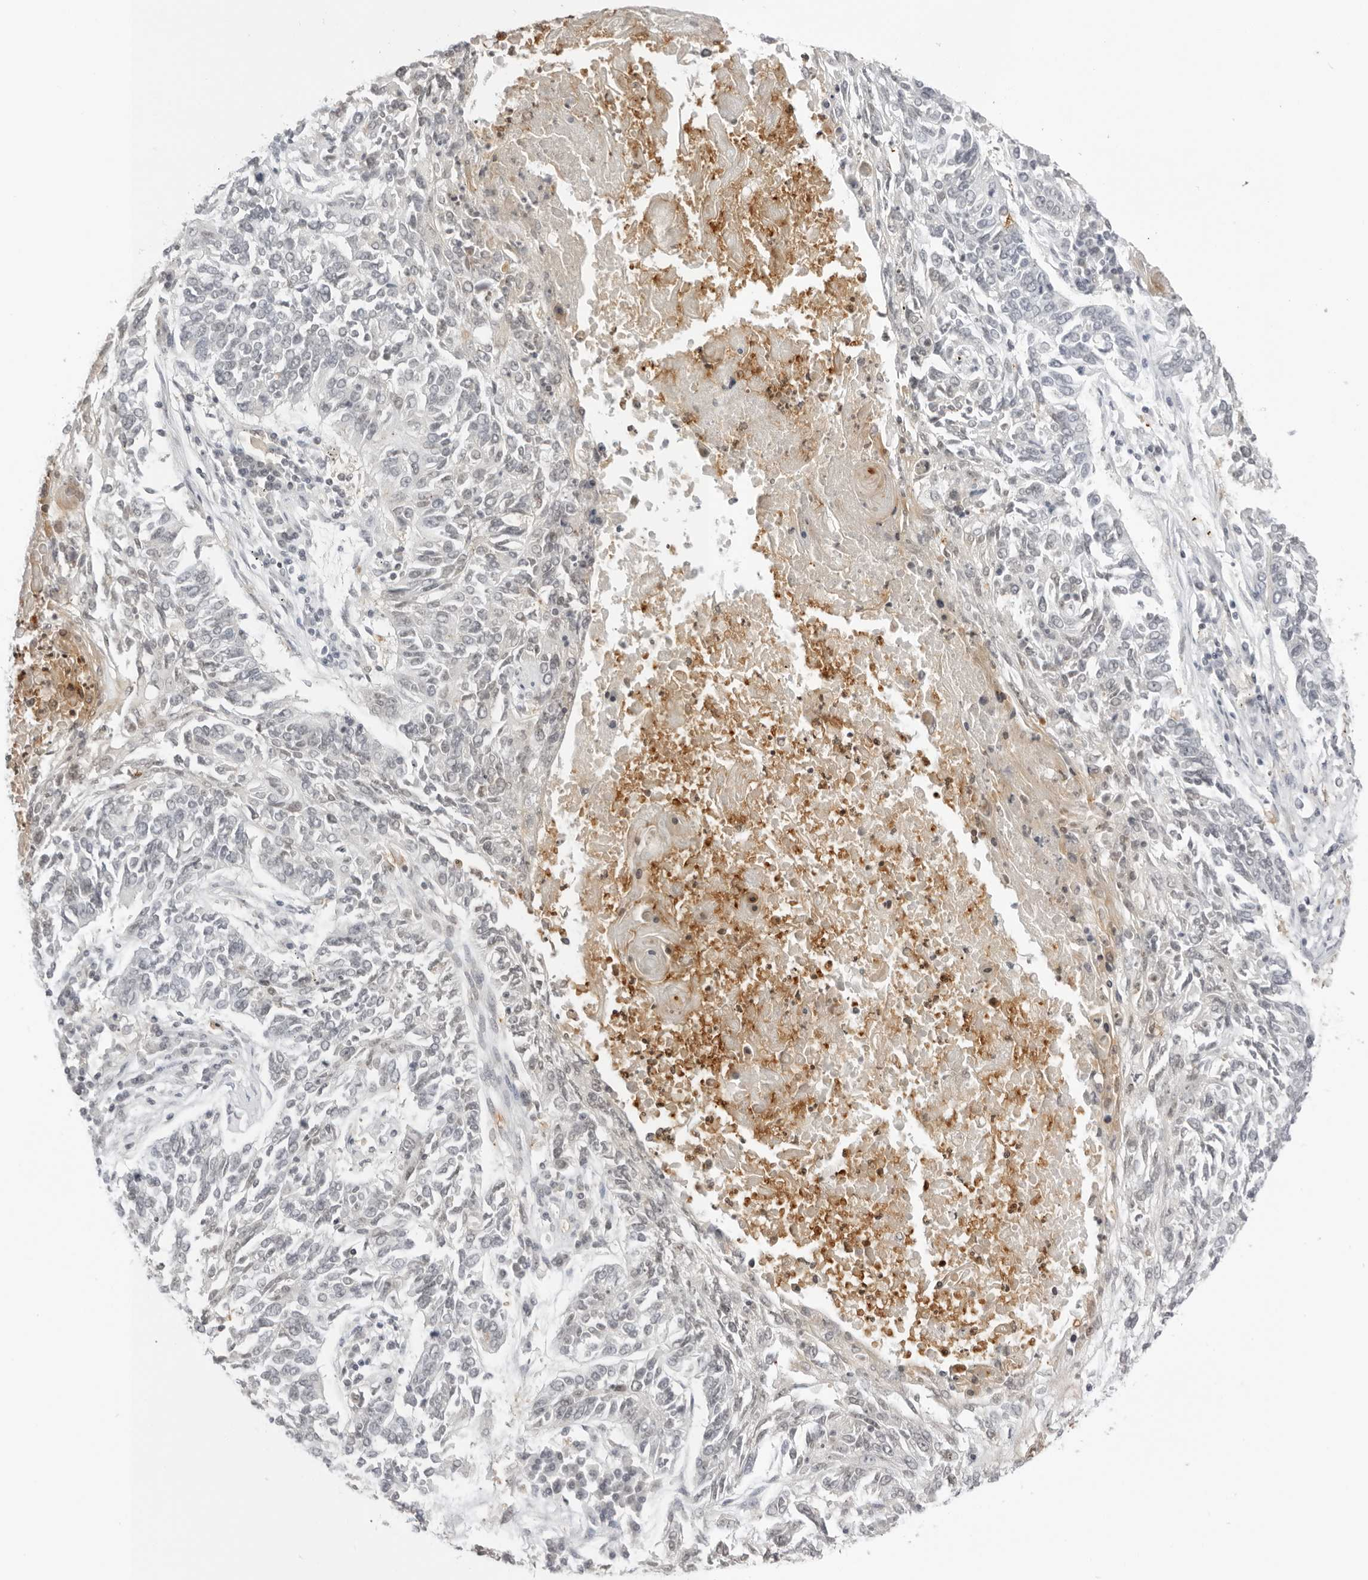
{"staining": {"intensity": "negative", "quantity": "none", "location": "none"}, "tissue": "lung cancer", "cell_type": "Tumor cells", "image_type": "cancer", "snomed": [{"axis": "morphology", "description": "Normal tissue, NOS"}, {"axis": "morphology", "description": "Squamous cell carcinoma, NOS"}, {"axis": "topography", "description": "Cartilage tissue"}, {"axis": "topography", "description": "Bronchus"}, {"axis": "topography", "description": "Lung"}], "caption": "The image displays no significant positivity in tumor cells of lung squamous cell carcinoma. Brightfield microscopy of immunohistochemistry (IHC) stained with DAB (3,3'-diaminobenzidine) (brown) and hematoxylin (blue), captured at high magnification.", "gene": "RNF146", "patient": {"sex": "female", "age": 49}}